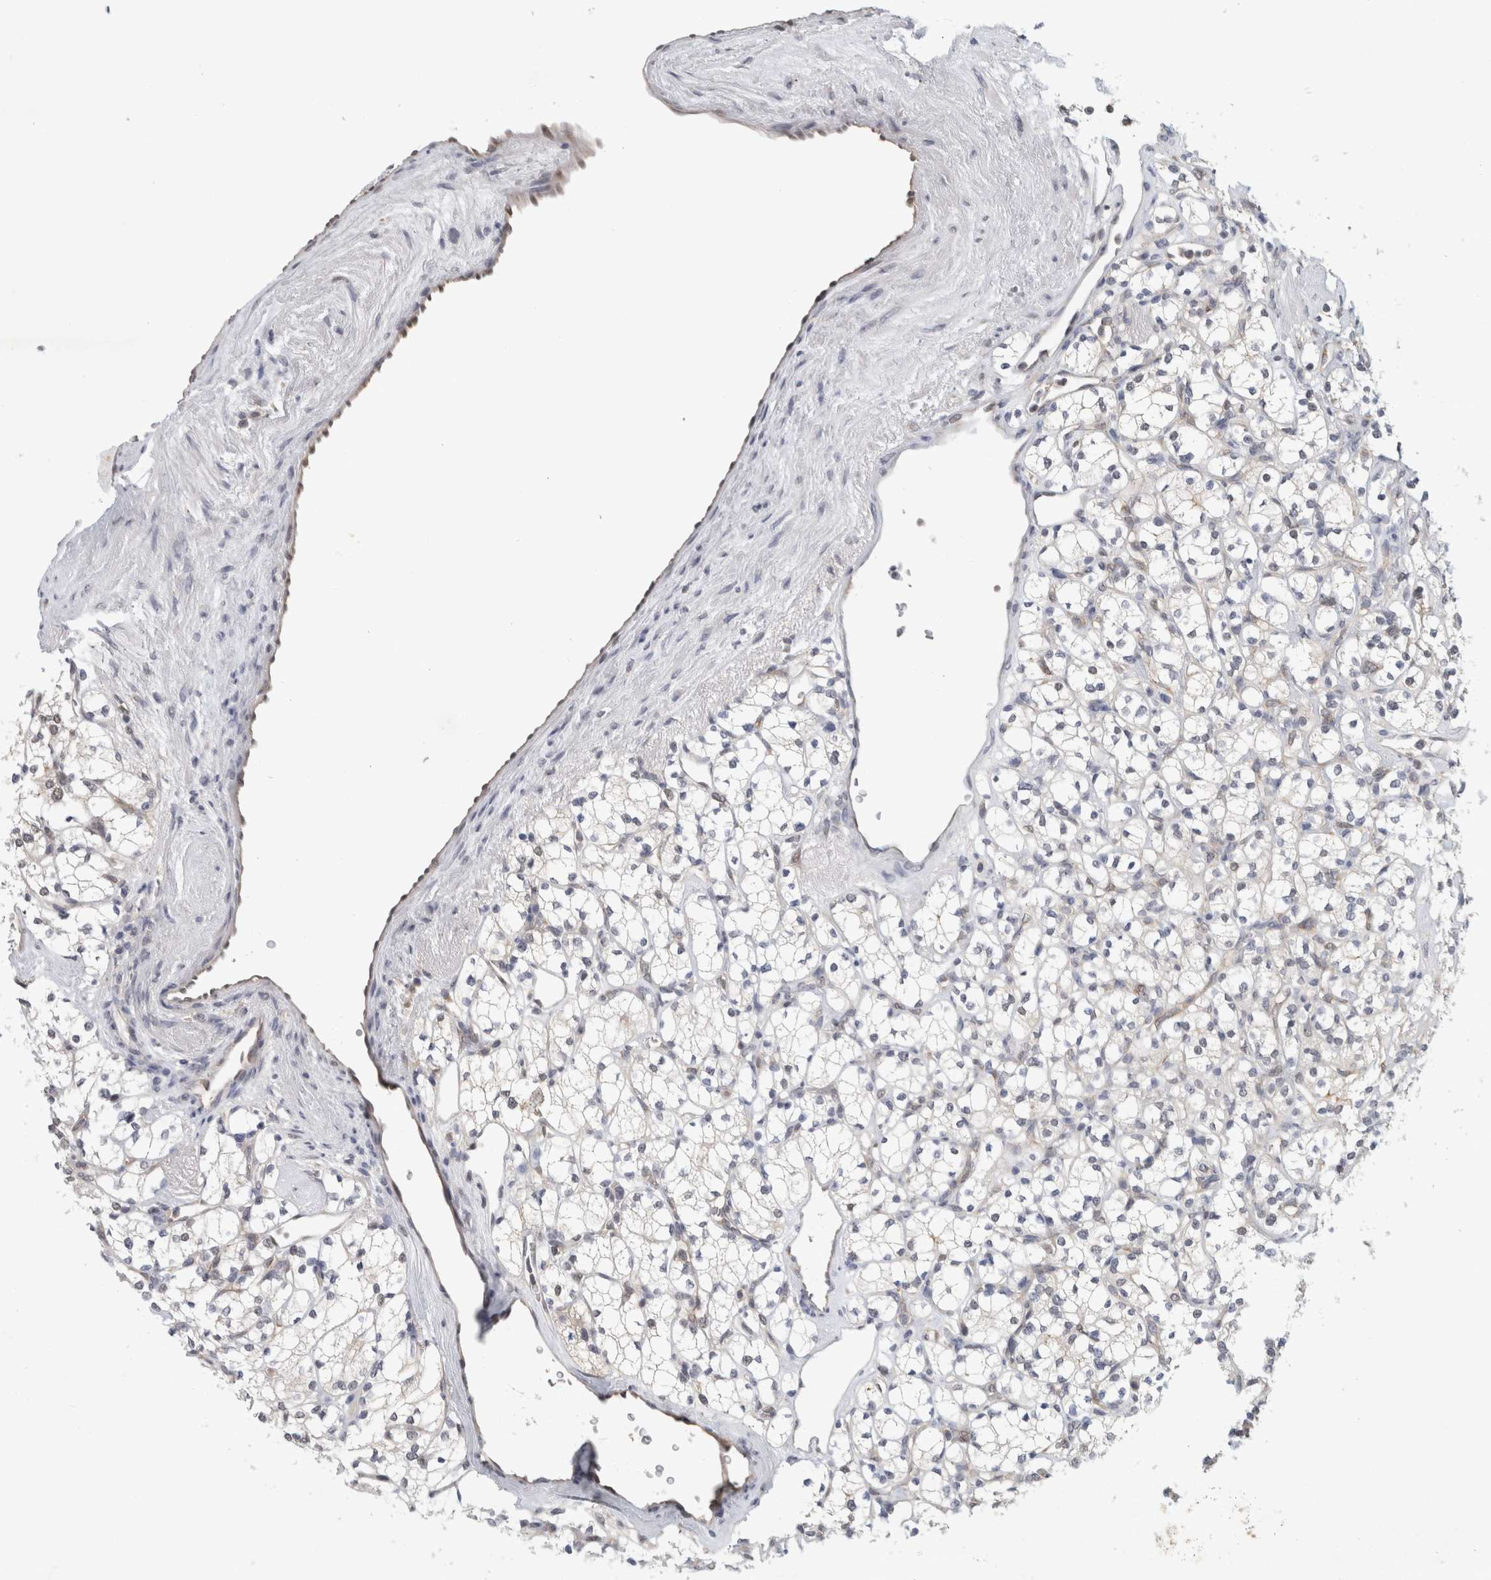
{"staining": {"intensity": "negative", "quantity": "none", "location": "none"}, "tissue": "renal cancer", "cell_type": "Tumor cells", "image_type": "cancer", "snomed": [{"axis": "morphology", "description": "Adenocarcinoma, NOS"}, {"axis": "topography", "description": "Kidney"}], "caption": "Renal cancer was stained to show a protein in brown. There is no significant expression in tumor cells.", "gene": "EIF4G3", "patient": {"sex": "male", "age": 77}}